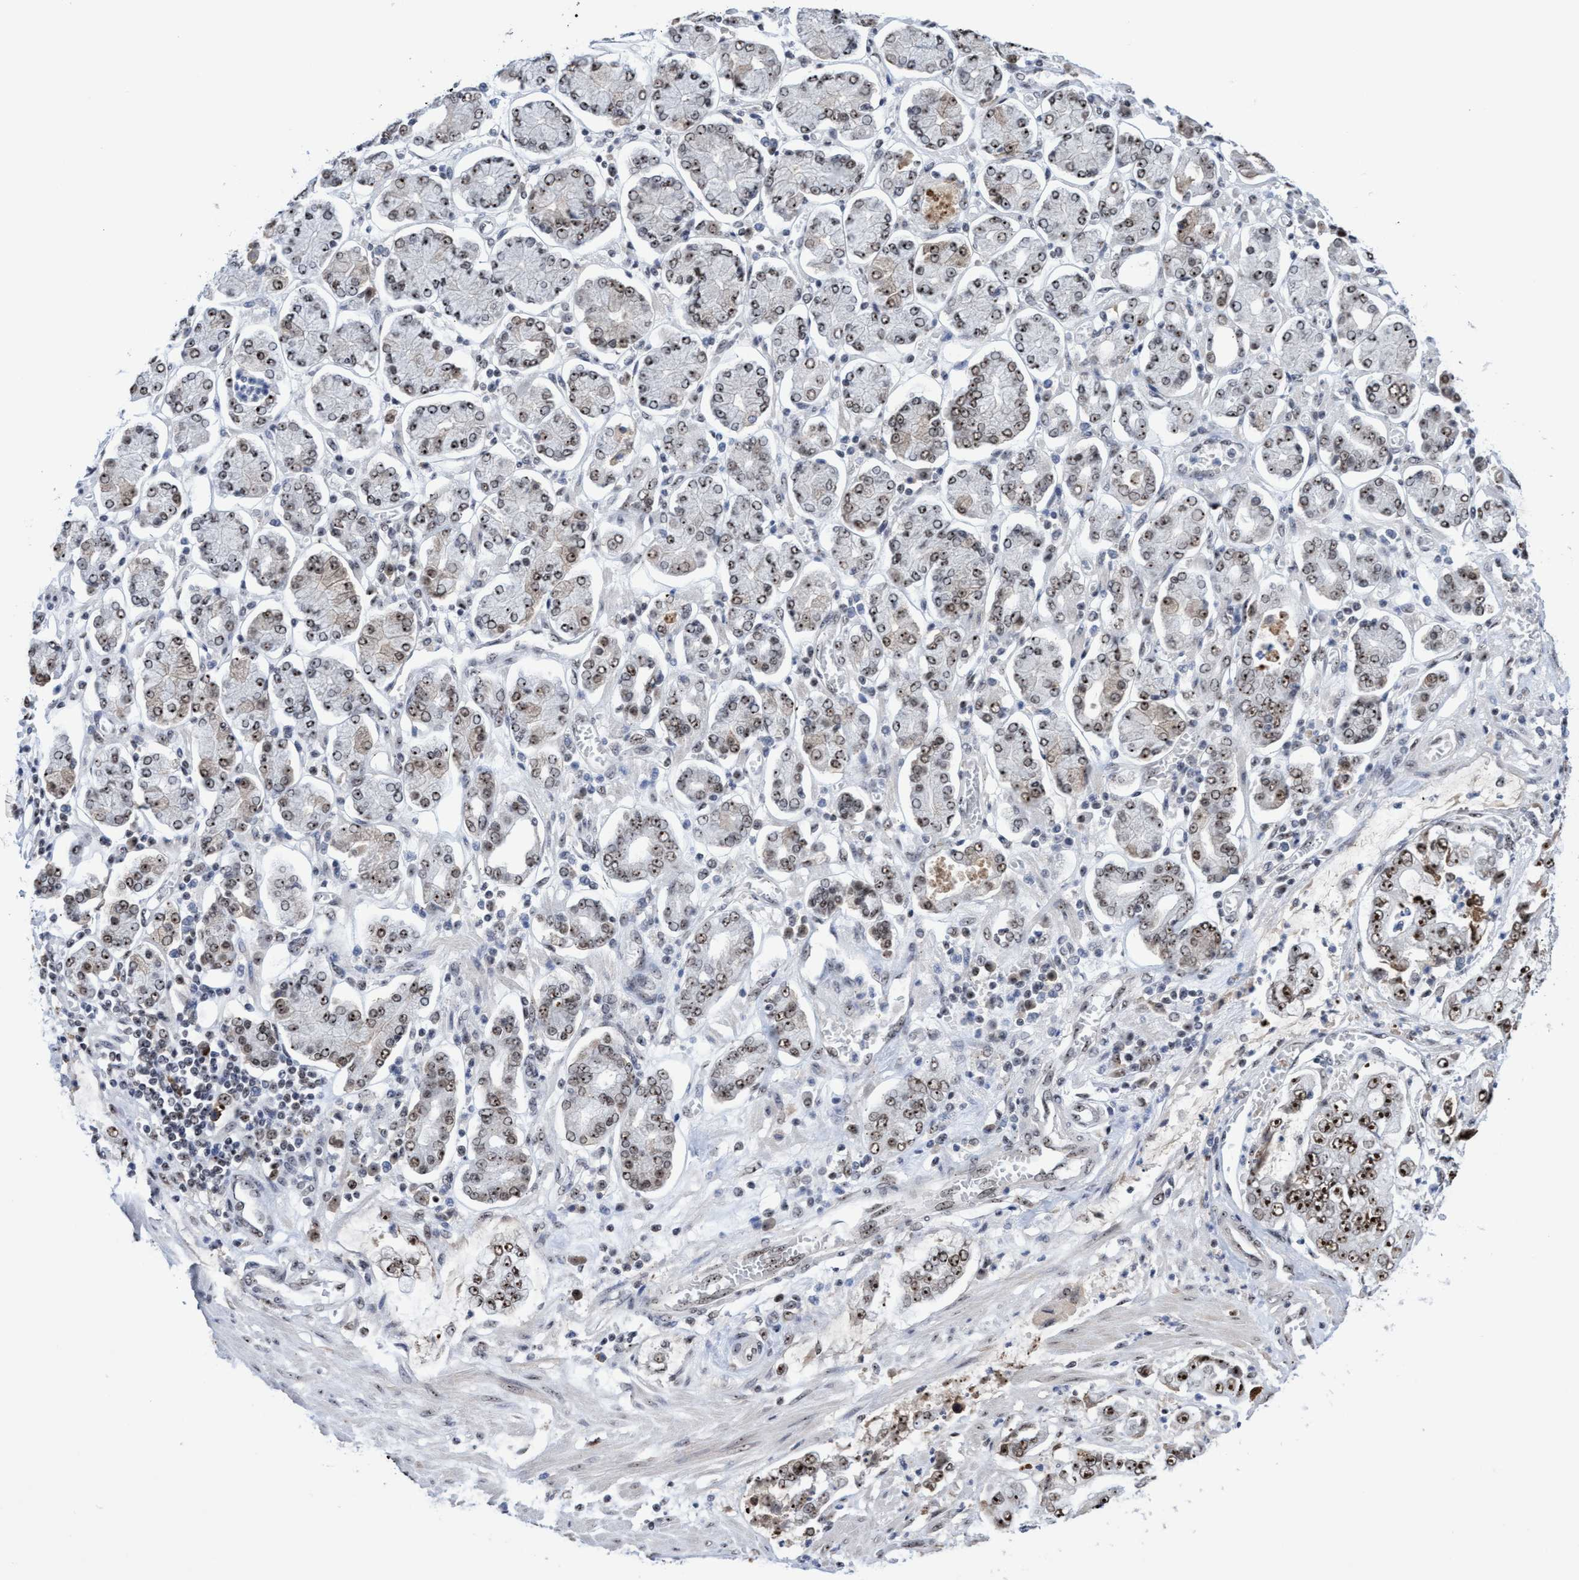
{"staining": {"intensity": "strong", "quantity": ">75%", "location": "nuclear"}, "tissue": "stomach cancer", "cell_type": "Tumor cells", "image_type": "cancer", "snomed": [{"axis": "morphology", "description": "Adenocarcinoma, NOS"}, {"axis": "topography", "description": "Stomach"}], "caption": "This image shows stomach adenocarcinoma stained with IHC to label a protein in brown. The nuclear of tumor cells show strong positivity for the protein. Nuclei are counter-stained blue.", "gene": "EFCAB10", "patient": {"sex": "male", "age": 76}}